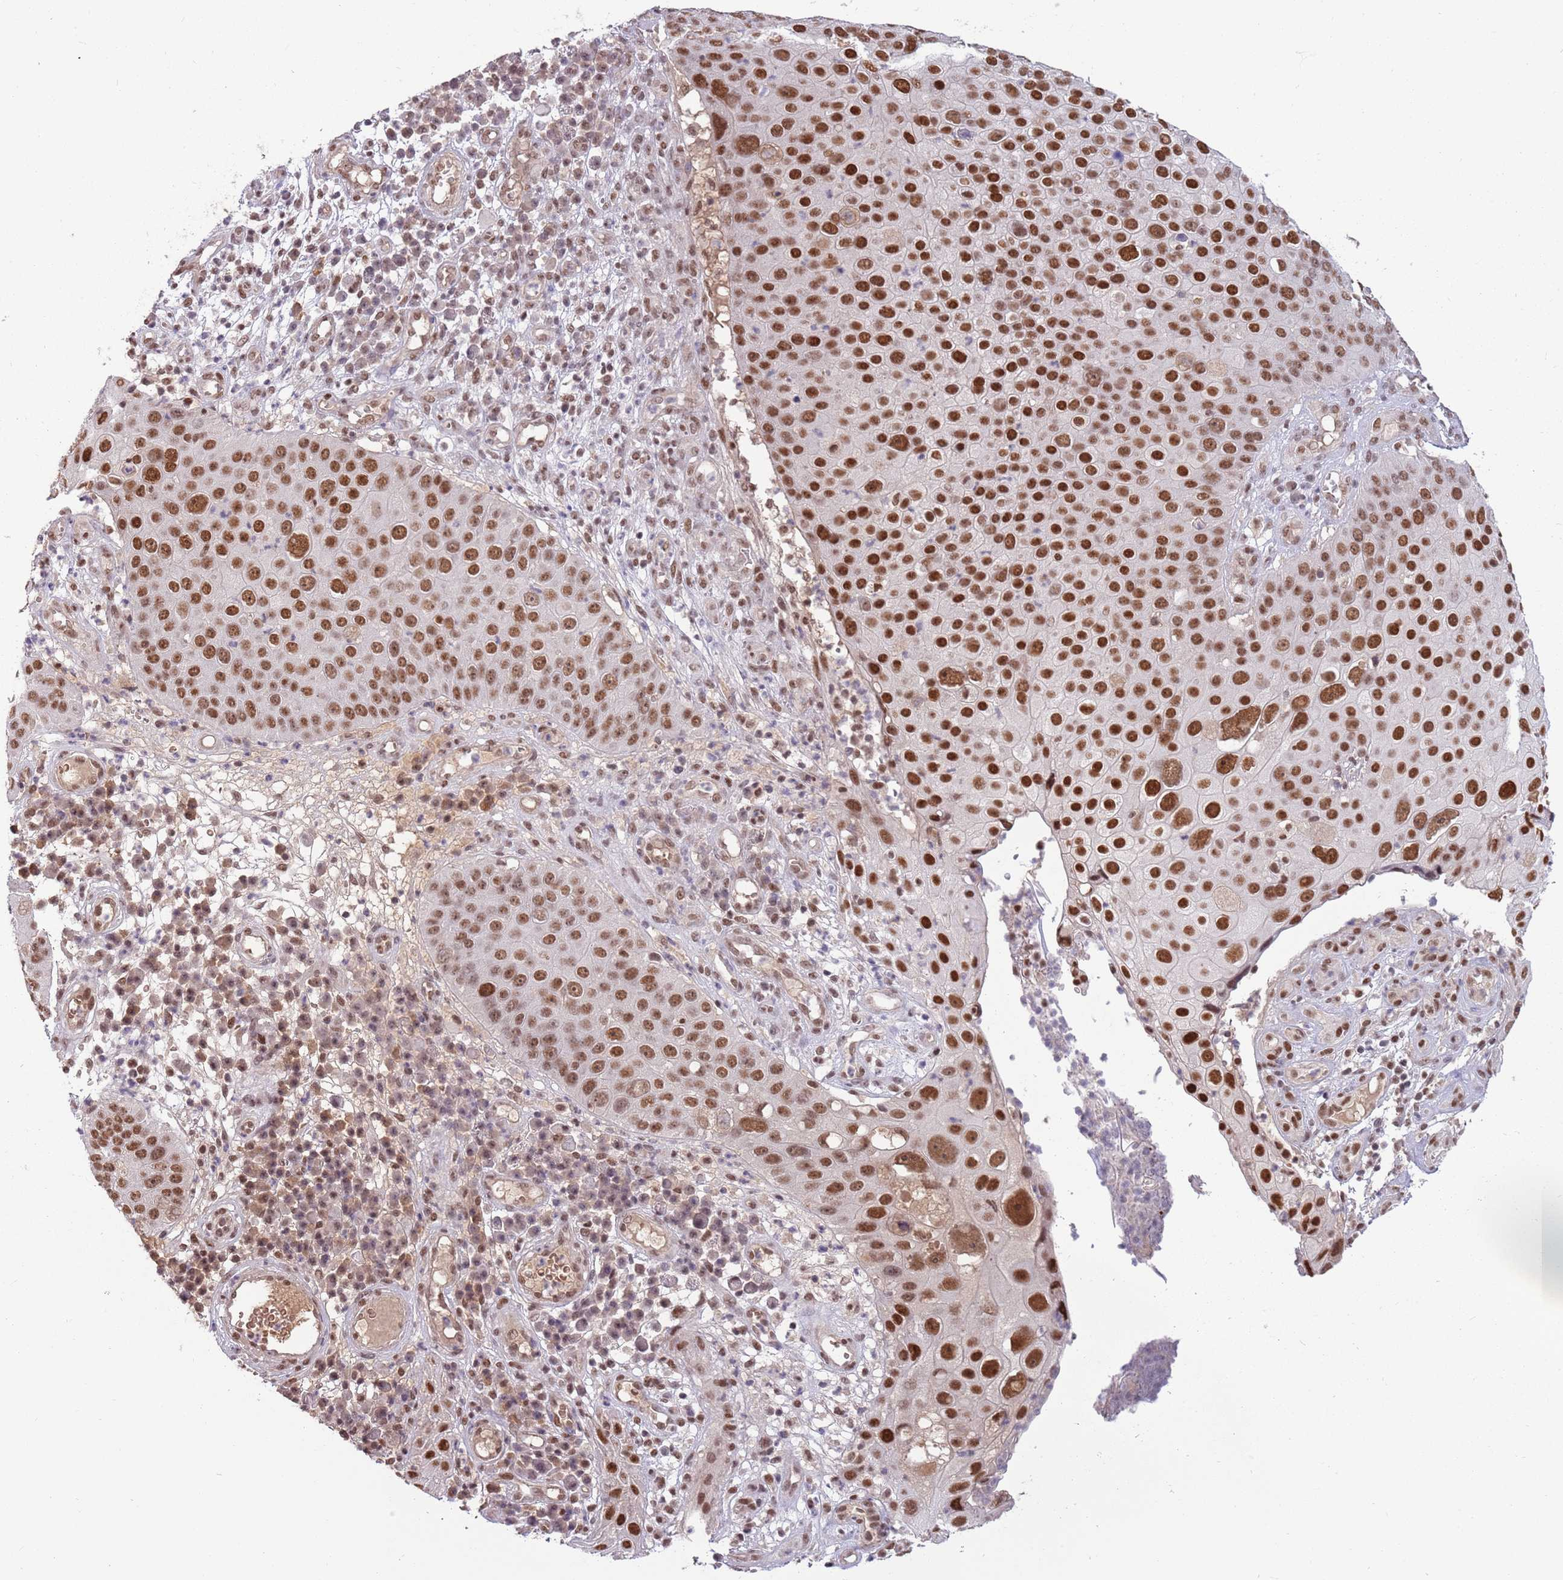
{"staining": {"intensity": "strong", "quantity": ">75%", "location": "nuclear"}, "tissue": "skin cancer", "cell_type": "Tumor cells", "image_type": "cancer", "snomed": [{"axis": "morphology", "description": "Squamous cell carcinoma, NOS"}, {"axis": "topography", "description": "Skin"}], "caption": "Immunohistochemistry (DAB) staining of skin cancer shows strong nuclear protein staining in approximately >75% of tumor cells. The protein is shown in brown color, while the nuclei are stained blue.", "gene": "ZBTB7A", "patient": {"sex": "male", "age": 71}}